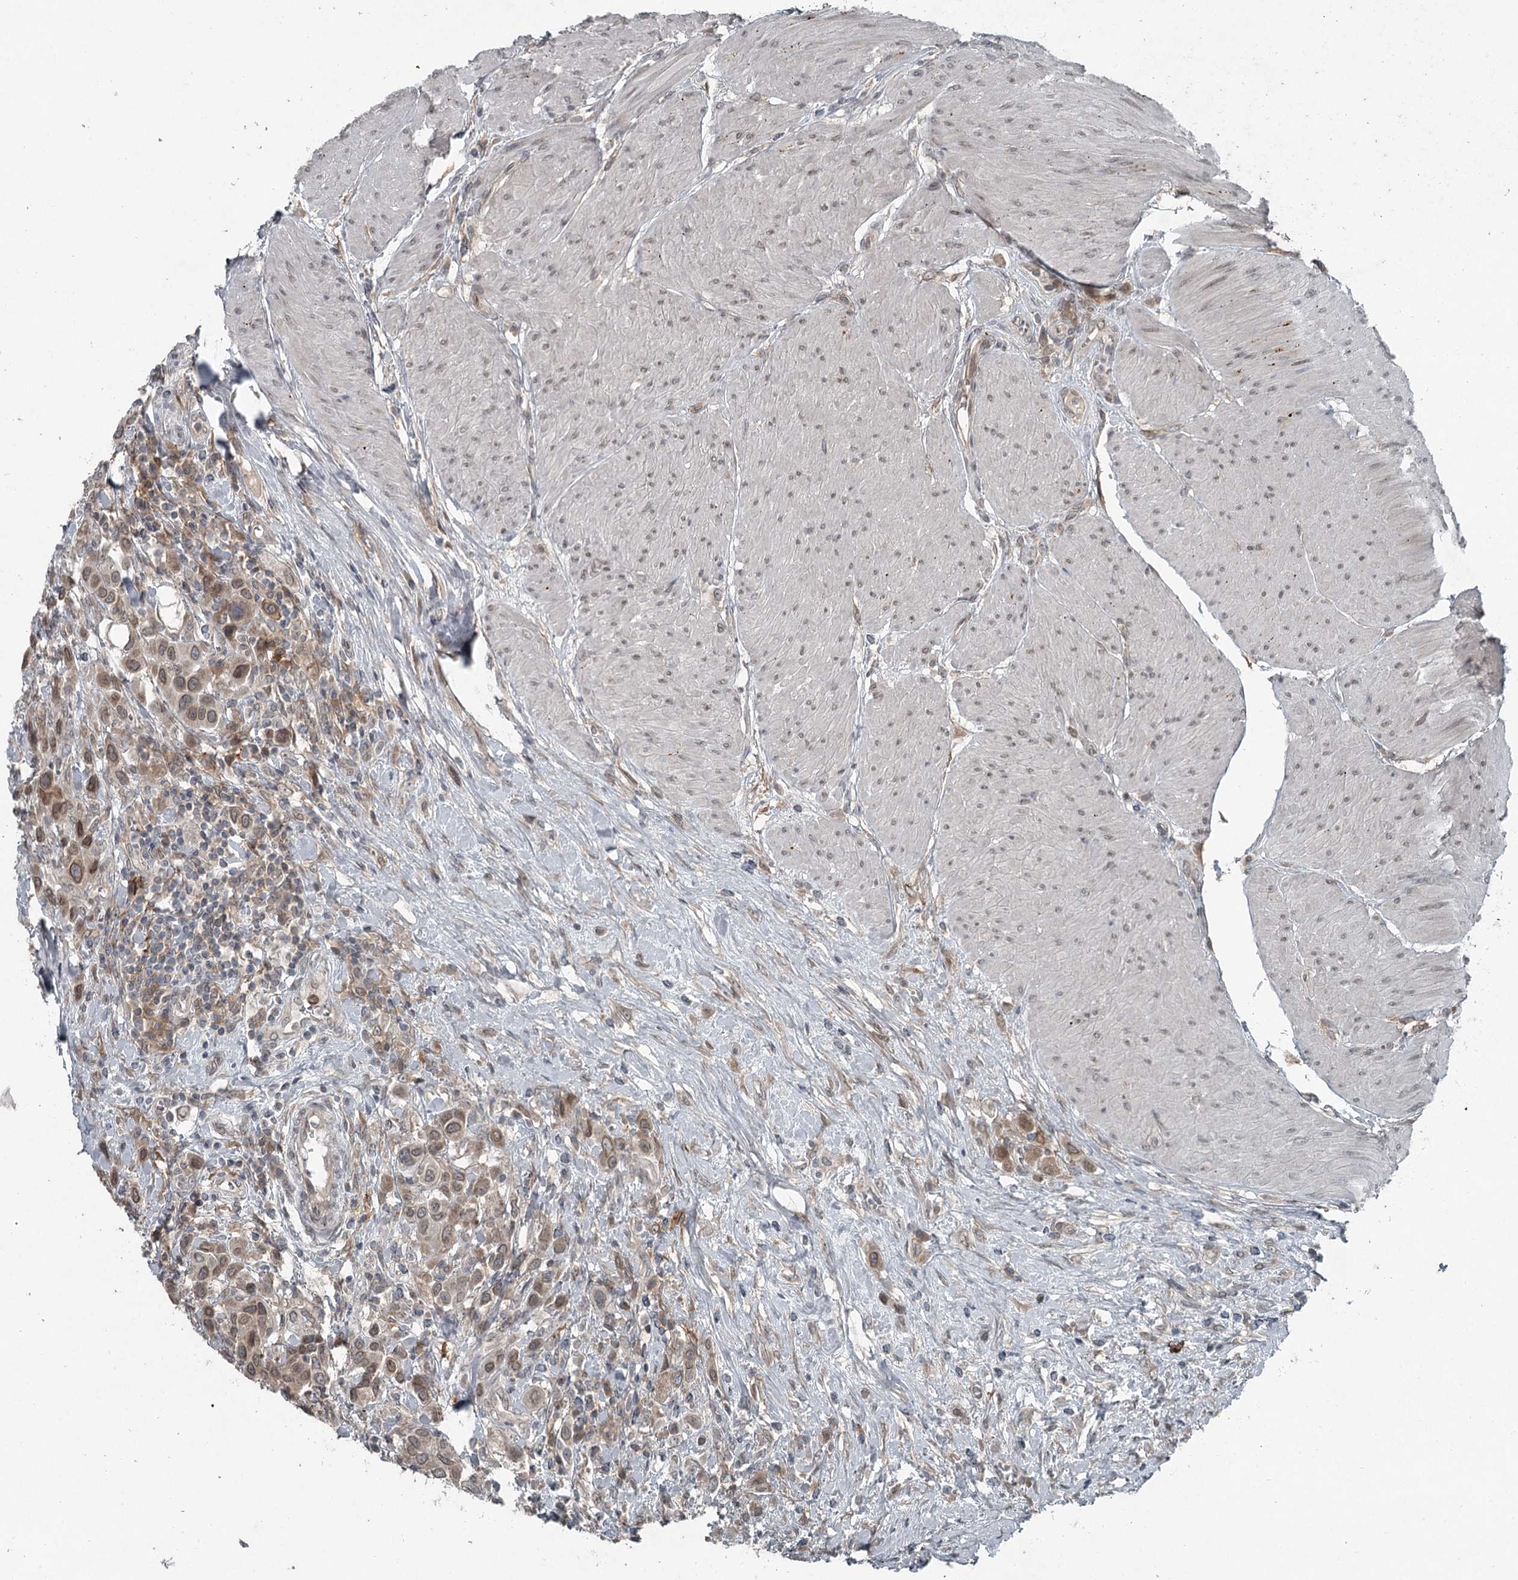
{"staining": {"intensity": "weak", "quantity": ">75%", "location": "cytoplasmic/membranous,nuclear"}, "tissue": "urothelial cancer", "cell_type": "Tumor cells", "image_type": "cancer", "snomed": [{"axis": "morphology", "description": "Urothelial carcinoma, High grade"}, {"axis": "topography", "description": "Urinary bladder"}], "caption": "The photomicrograph displays immunohistochemical staining of urothelial cancer. There is weak cytoplasmic/membranous and nuclear positivity is identified in approximately >75% of tumor cells.", "gene": "SLC39A8", "patient": {"sex": "male", "age": 50}}